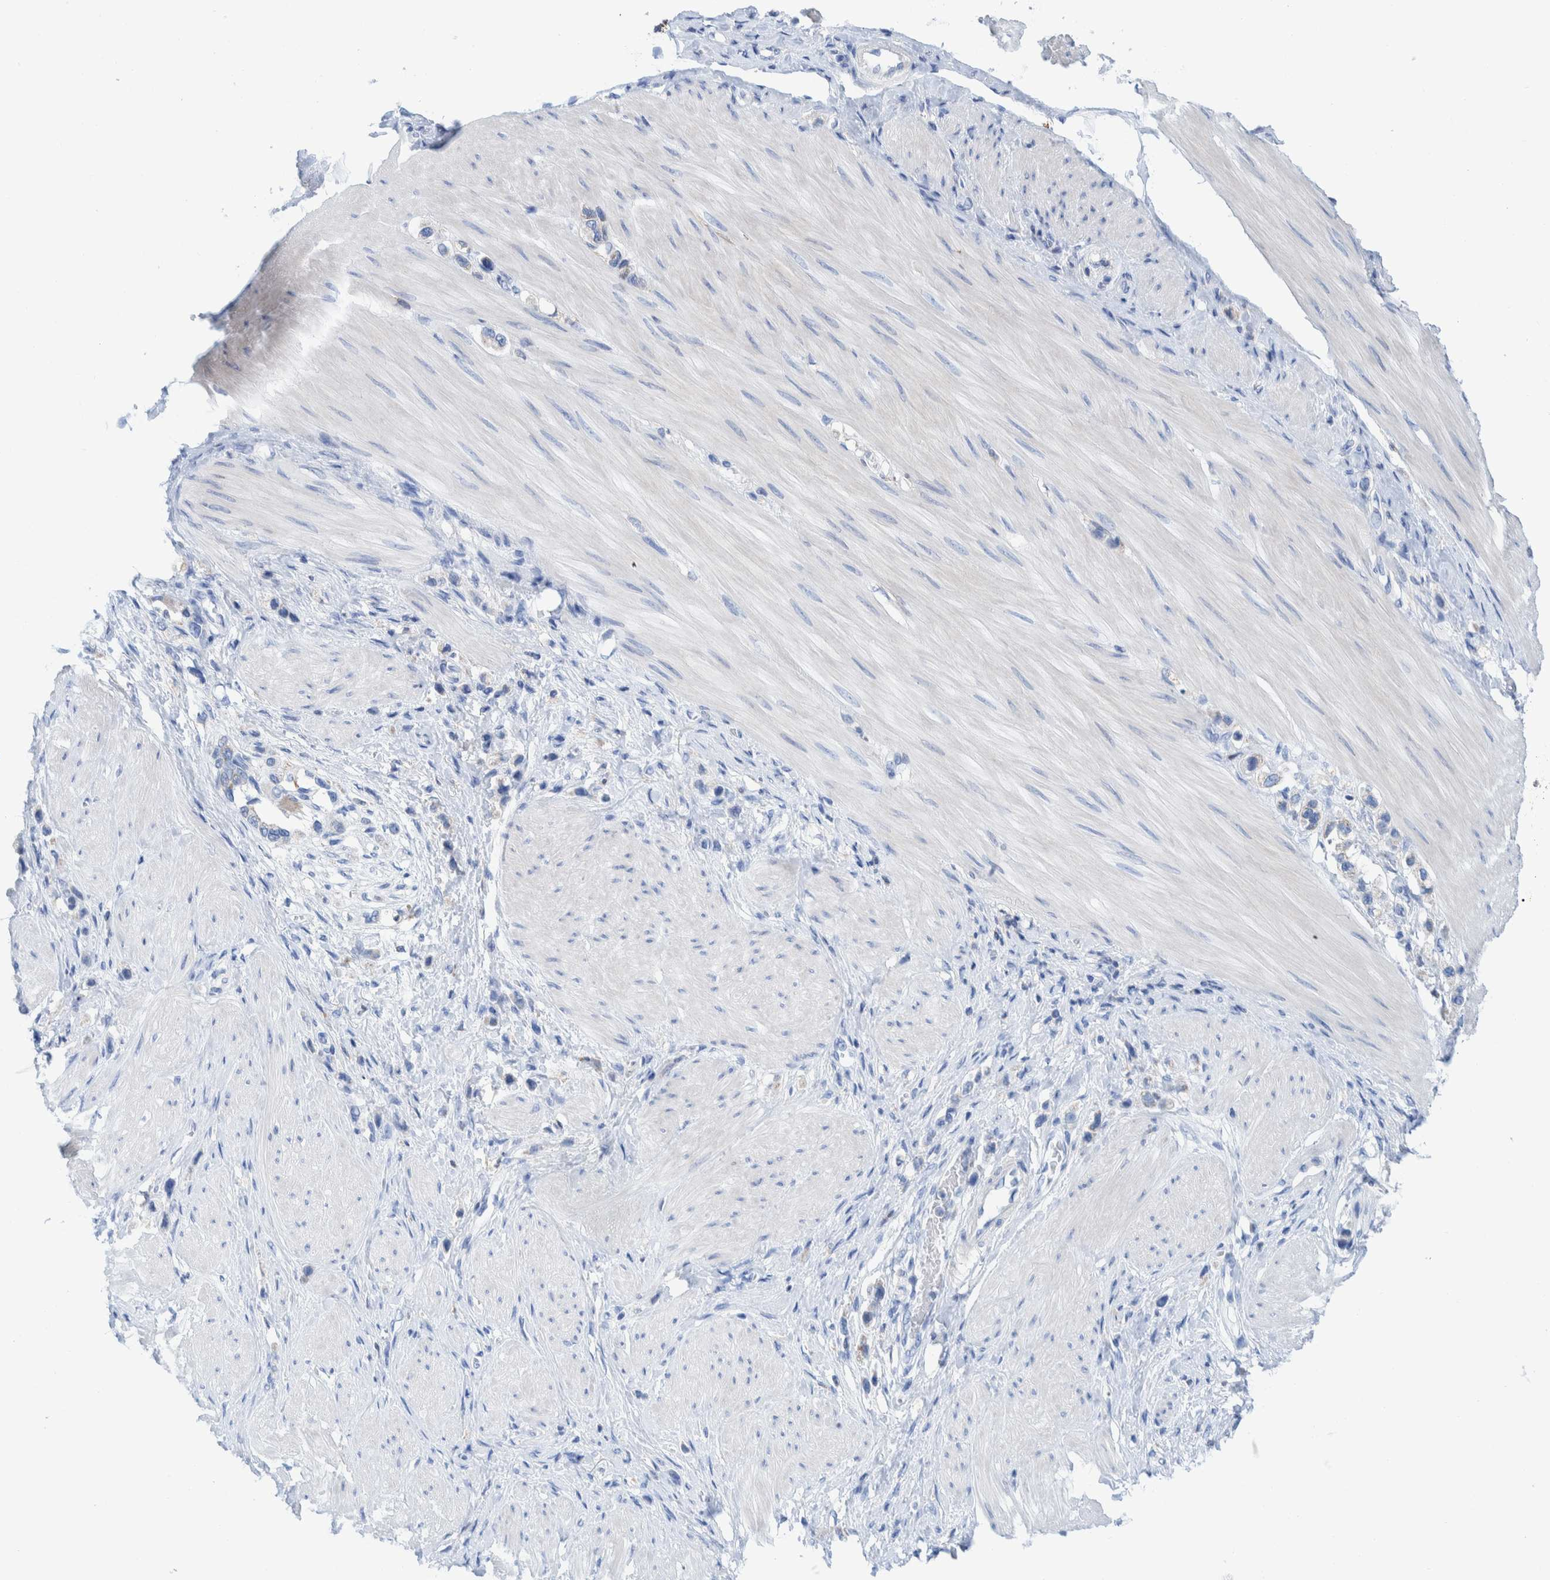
{"staining": {"intensity": "negative", "quantity": "none", "location": "none"}, "tissue": "stomach cancer", "cell_type": "Tumor cells", "image_type": "cancer", "snomed": [{"axis": "morphology", "description": "Adenocarcinoma, NOS"}, {"axis": "topography", "description": "Stomach"}], "caption": "The histopathology image reveals no significant staining in tumor cells of stomach cancer (adenocarcinoma).", "gene": "KRT14", "patient": {"sex": "female", "age": 65}}